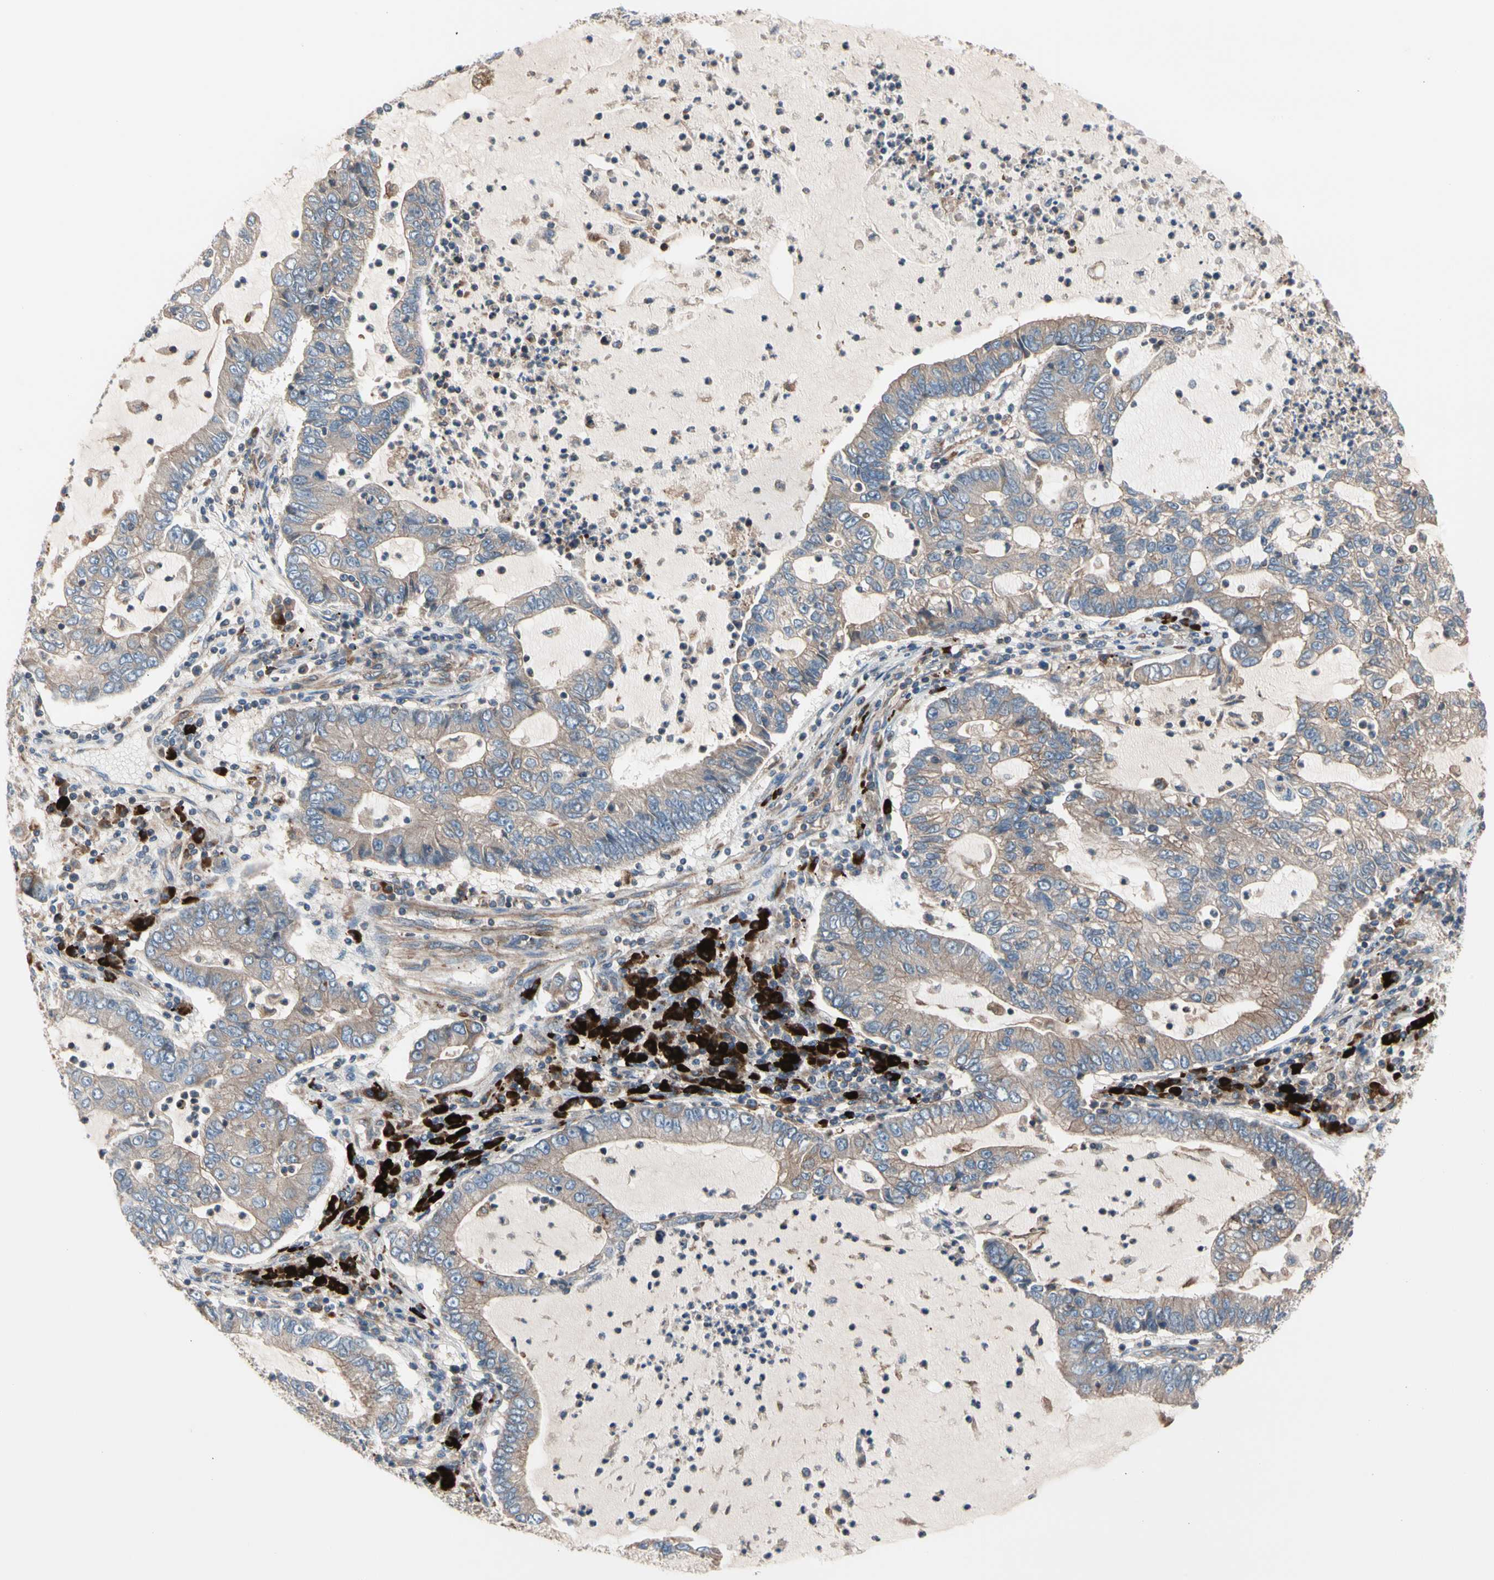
{"staining": {"intensity": "weak", "quantity": "25%-75%", "location": "cytoplasmic/membranous"}, "tissue": "lung cancer", "cell_type": "Tumor cells", "image_type": "cancer", "snomed": [{"axis": "morphology", "description": "Adenocarcinoma, NOS"}, {"axis": "topography", "description": "Lung"}], "caption": "A photomicrograph showing weak cytoplasmic/membranous positivity in about 25%-75% of tumor cells in lung adenocarcinoma, as visualized by brown immunohistochemical staining.", "gene": "ROCK1", "patient": {"sex": "female", "age": 51}}